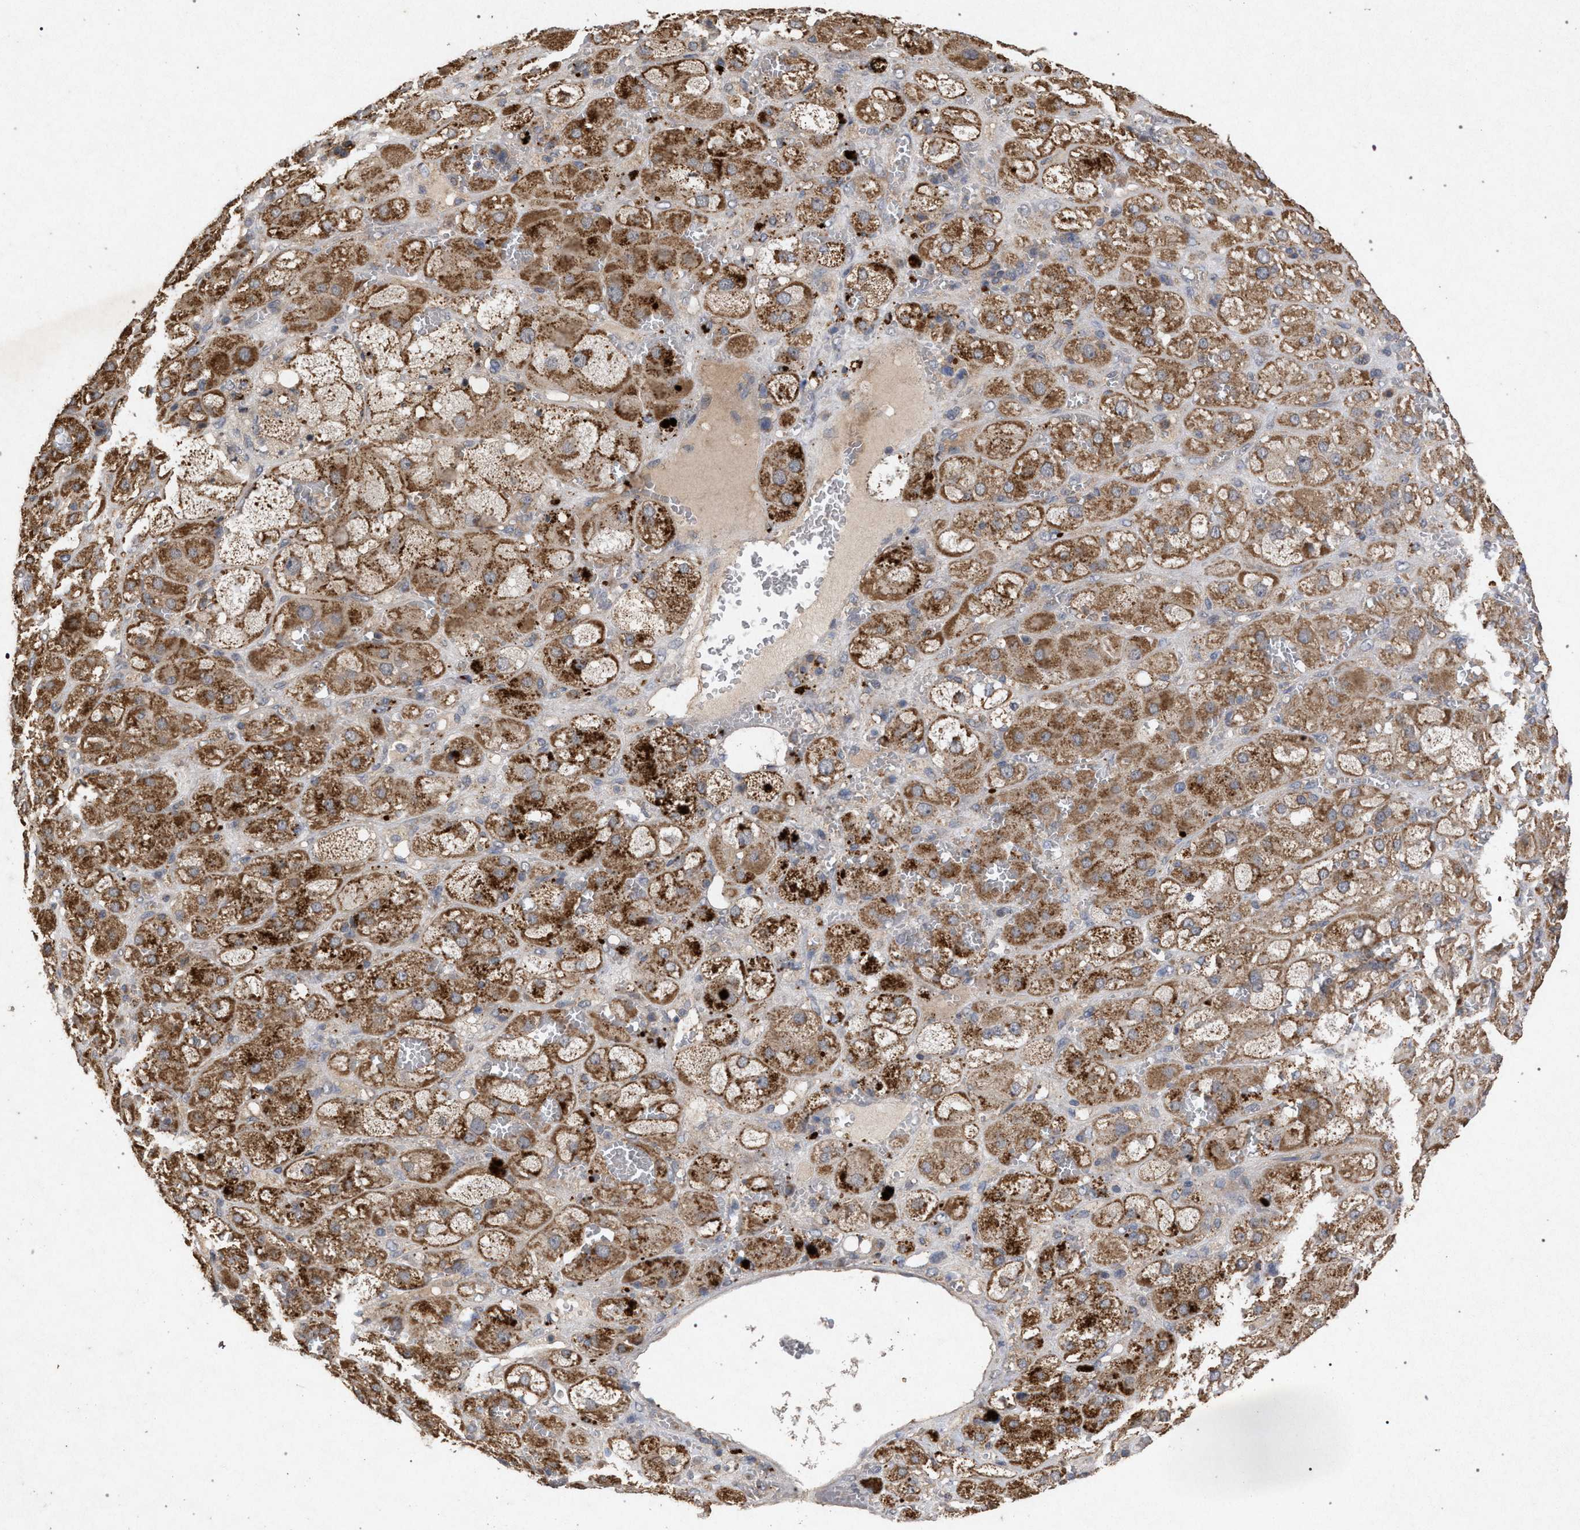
{"staining": {"intensity": "moderate", "quantity": ">75%", "location": "cytoplasmic/membranous"}, "tissue": "adrenal gland", "cell_type": "Glandular cells", "image_type": "normal", "snomed": [{"axis": "morphology", "description": "Normal tissue, NOS"}, {"axis": "topography", "description": "Adrenal gland"}], "caption": "DAB immunohistochemical staining of benign adrenal gland displays moderate cytoplasmic/membranous protein positivity in approximately >75% of glandular cells.", "gene": "PKD2L1", "patient": {"sex": "female", "age": 47}}